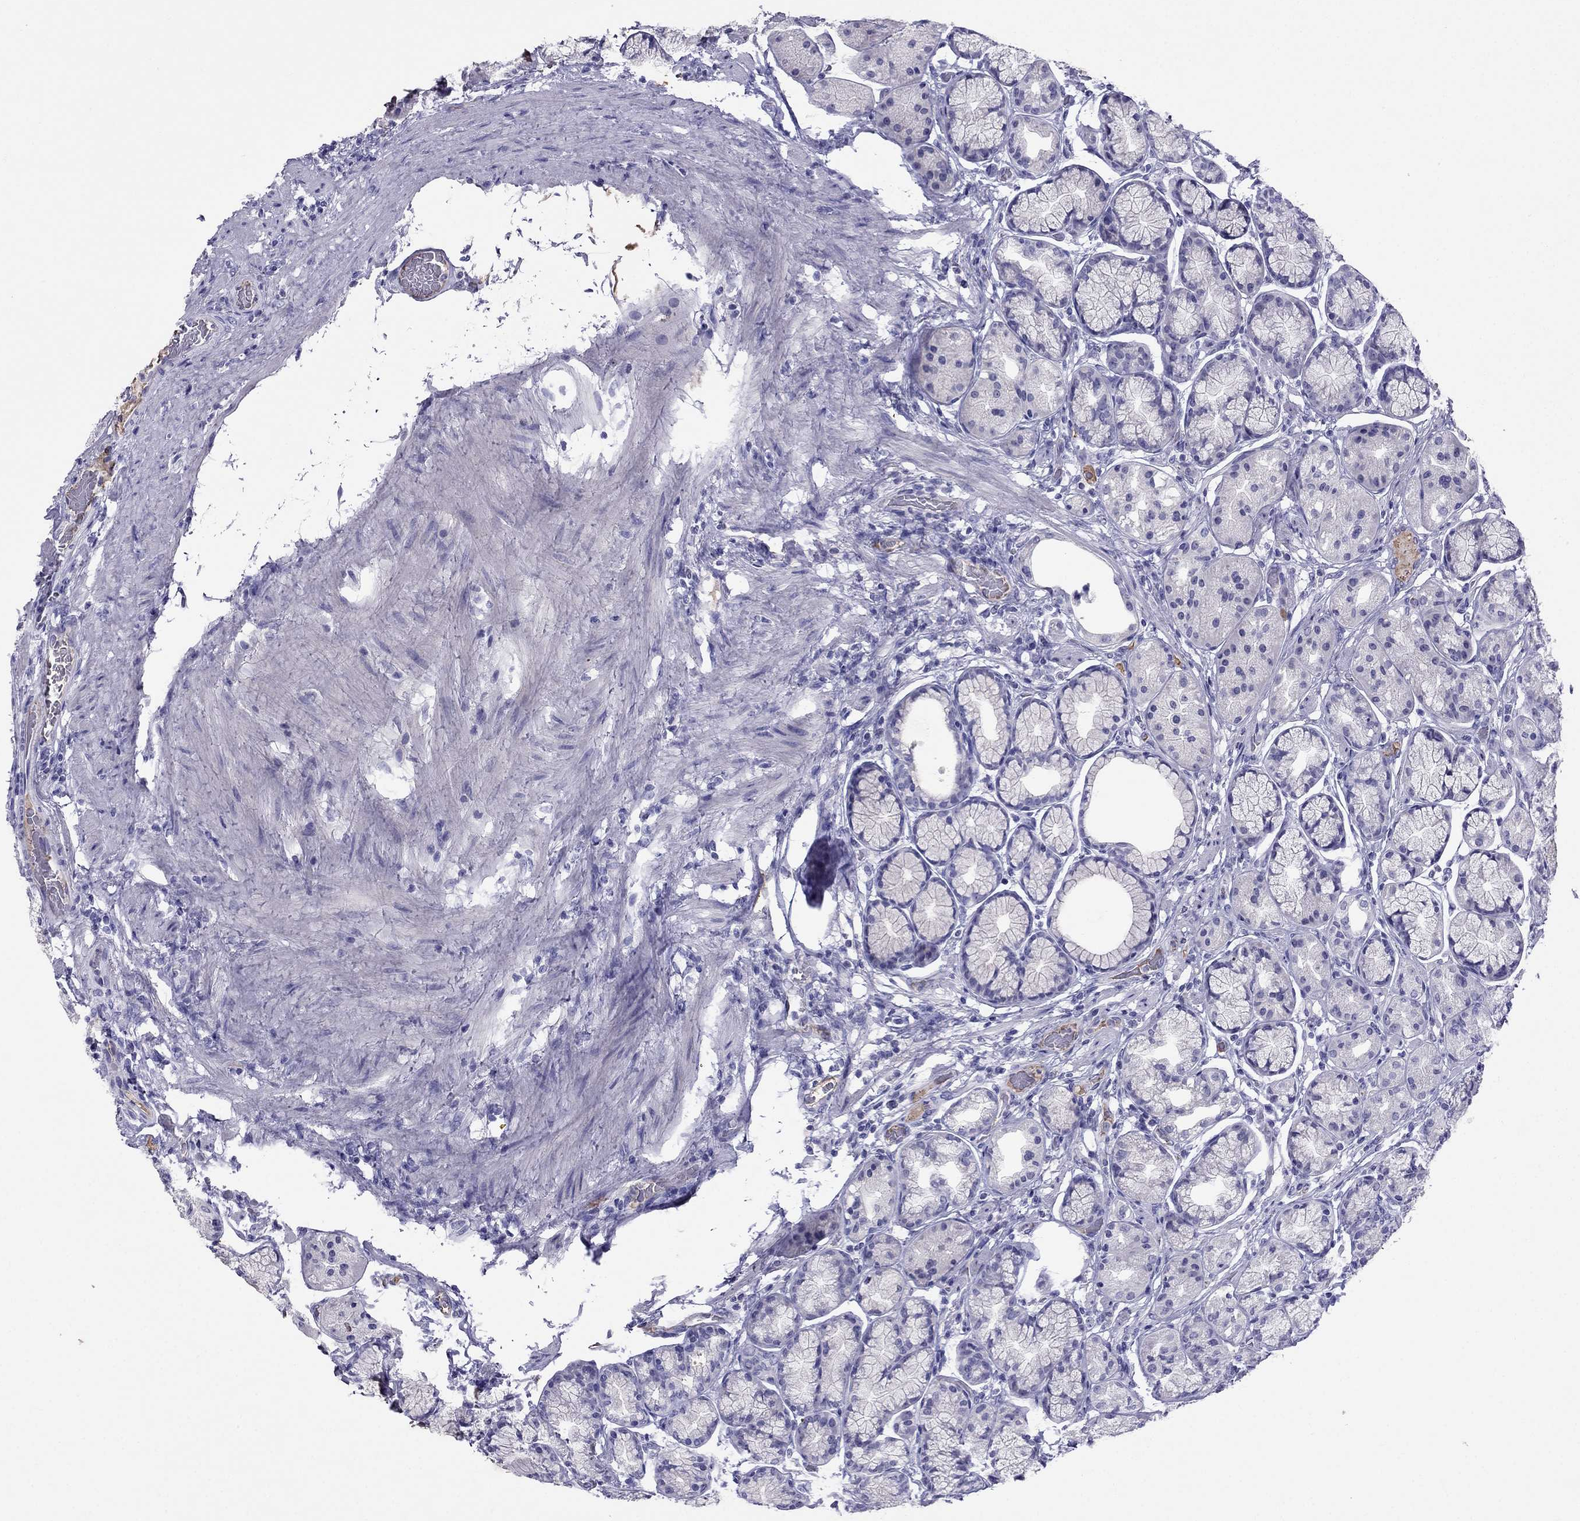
{"staining": {"intensity": "moderate", "quantity": "<25%", "location": "cytoplasmic/membranous"}, "tissue": "stomach", "cell_type": "Glandular cells", "image_type": "normal", "snomed": [{"axis": "morphology", "description": "Normal tissue, NOS"}, {"axis": "morphology", "description": "Adenocarcinoma, NOS"}, {"axis": "morphology", "description": "Adenocarcinoma, High grade"}, {"axis": "topography", "description": "Stomach, upper"}, {"axis": "topography", "description": "Stomach"}], "caption": "Approximately <25% of glandular cells in normal human stomach display moderate cytoplasmic/membranous protein positivity as visualized by brown immunohistochemical staining.", "gene": "TBC1D21", "patient": {"sex": "female", "age": 65}}